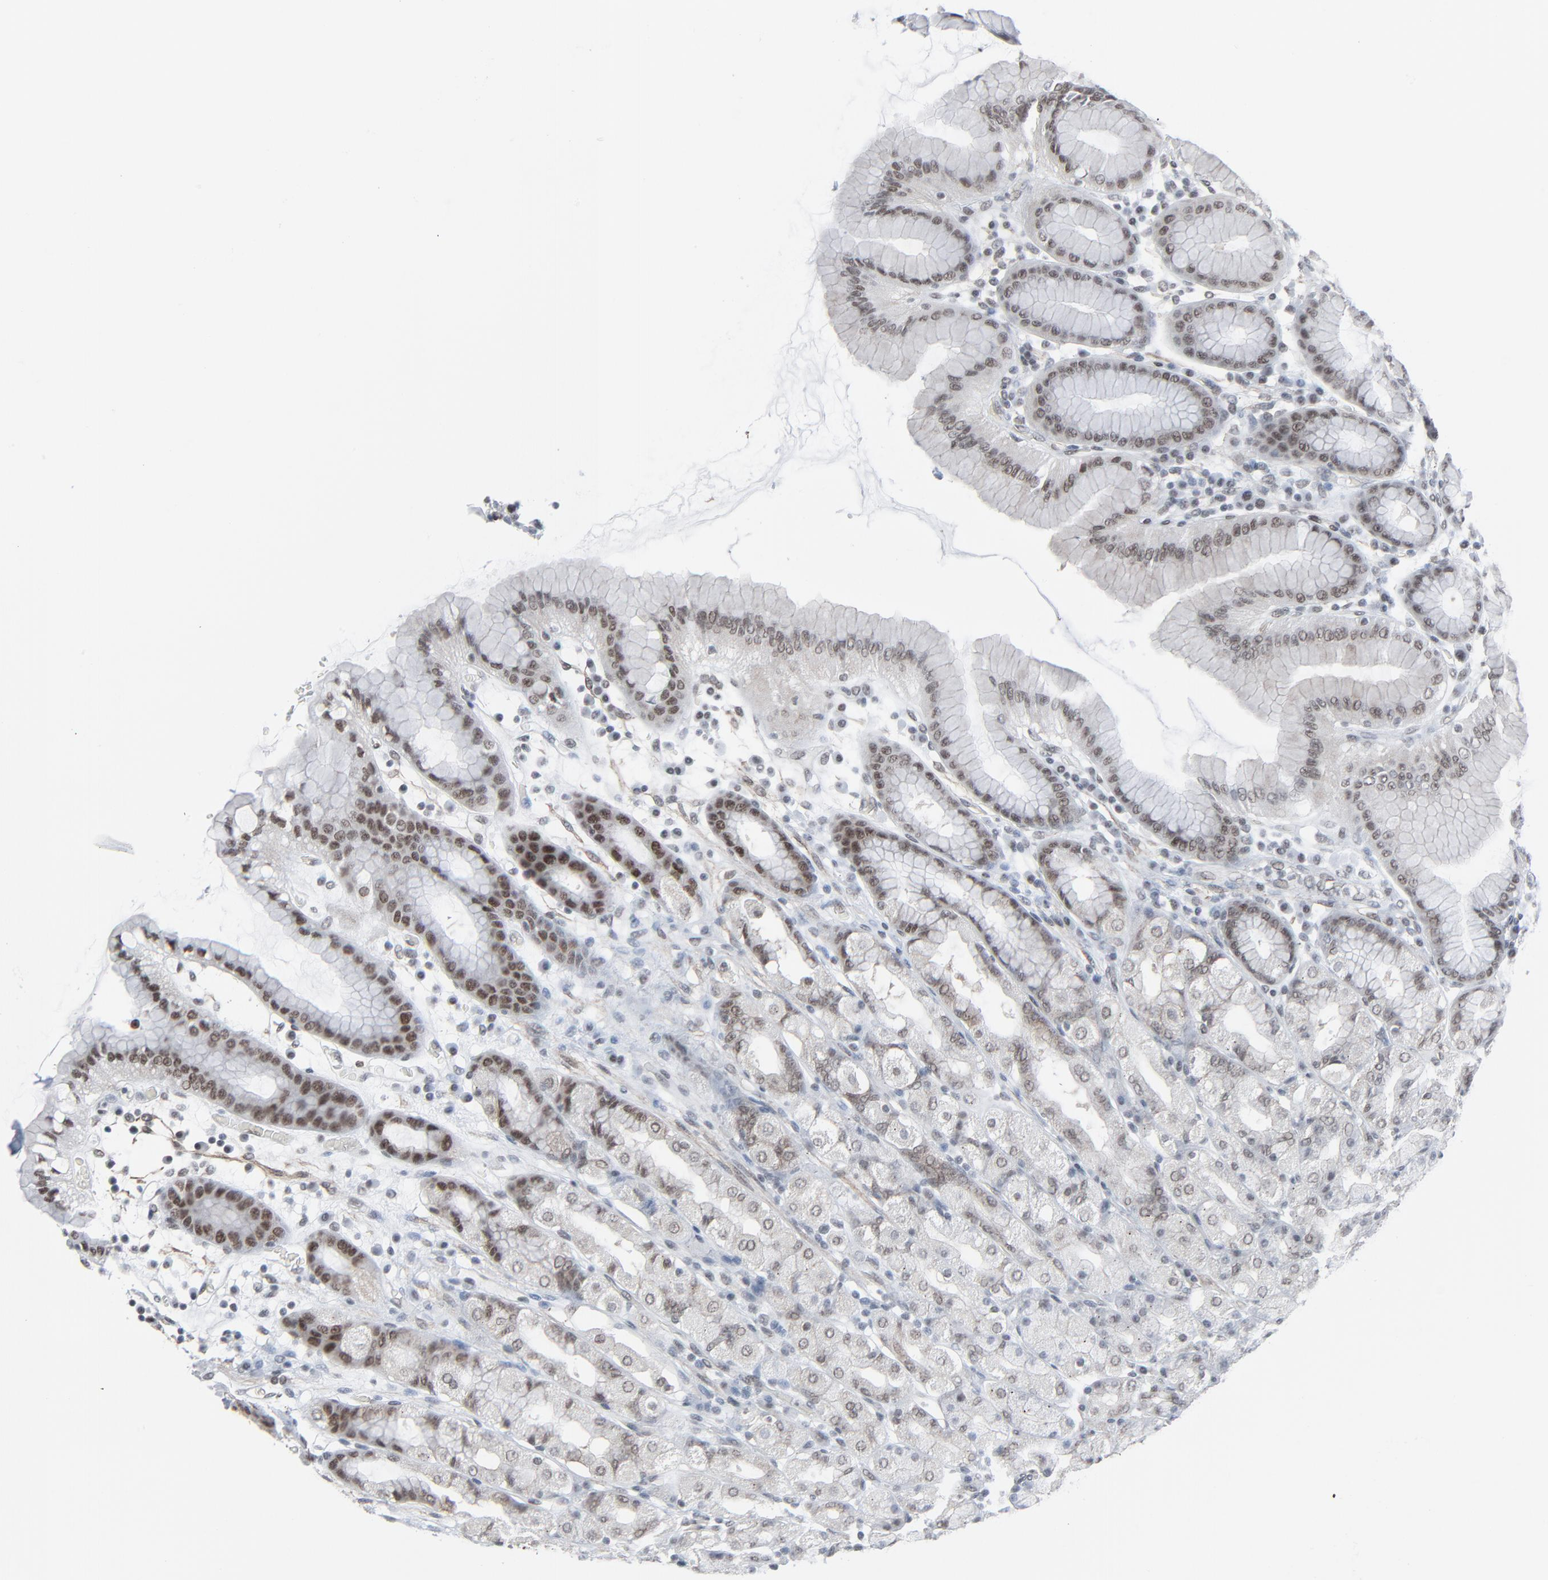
{"staining": {"intensity": "moderate", "quantity": "25%-75%", "location": "nuclear"}, "tissue": "stomach", "cell_type": "Glandular cells", "image_type": "normal", "snomed": [{"axis": "morphology", "description": "Normal tissue, NOS"}, {"axis": "topography", "description": "Stomach, upper"}], "caption": "The image exhibits a brown stain indicating the presence of a protein in the nuclear of glandular cells in stomach. Ihc stains the protein in brown and the nuclei are stained blue.", "gene": "FBXO28", "patient": {"sex": "male", "age": 68}}